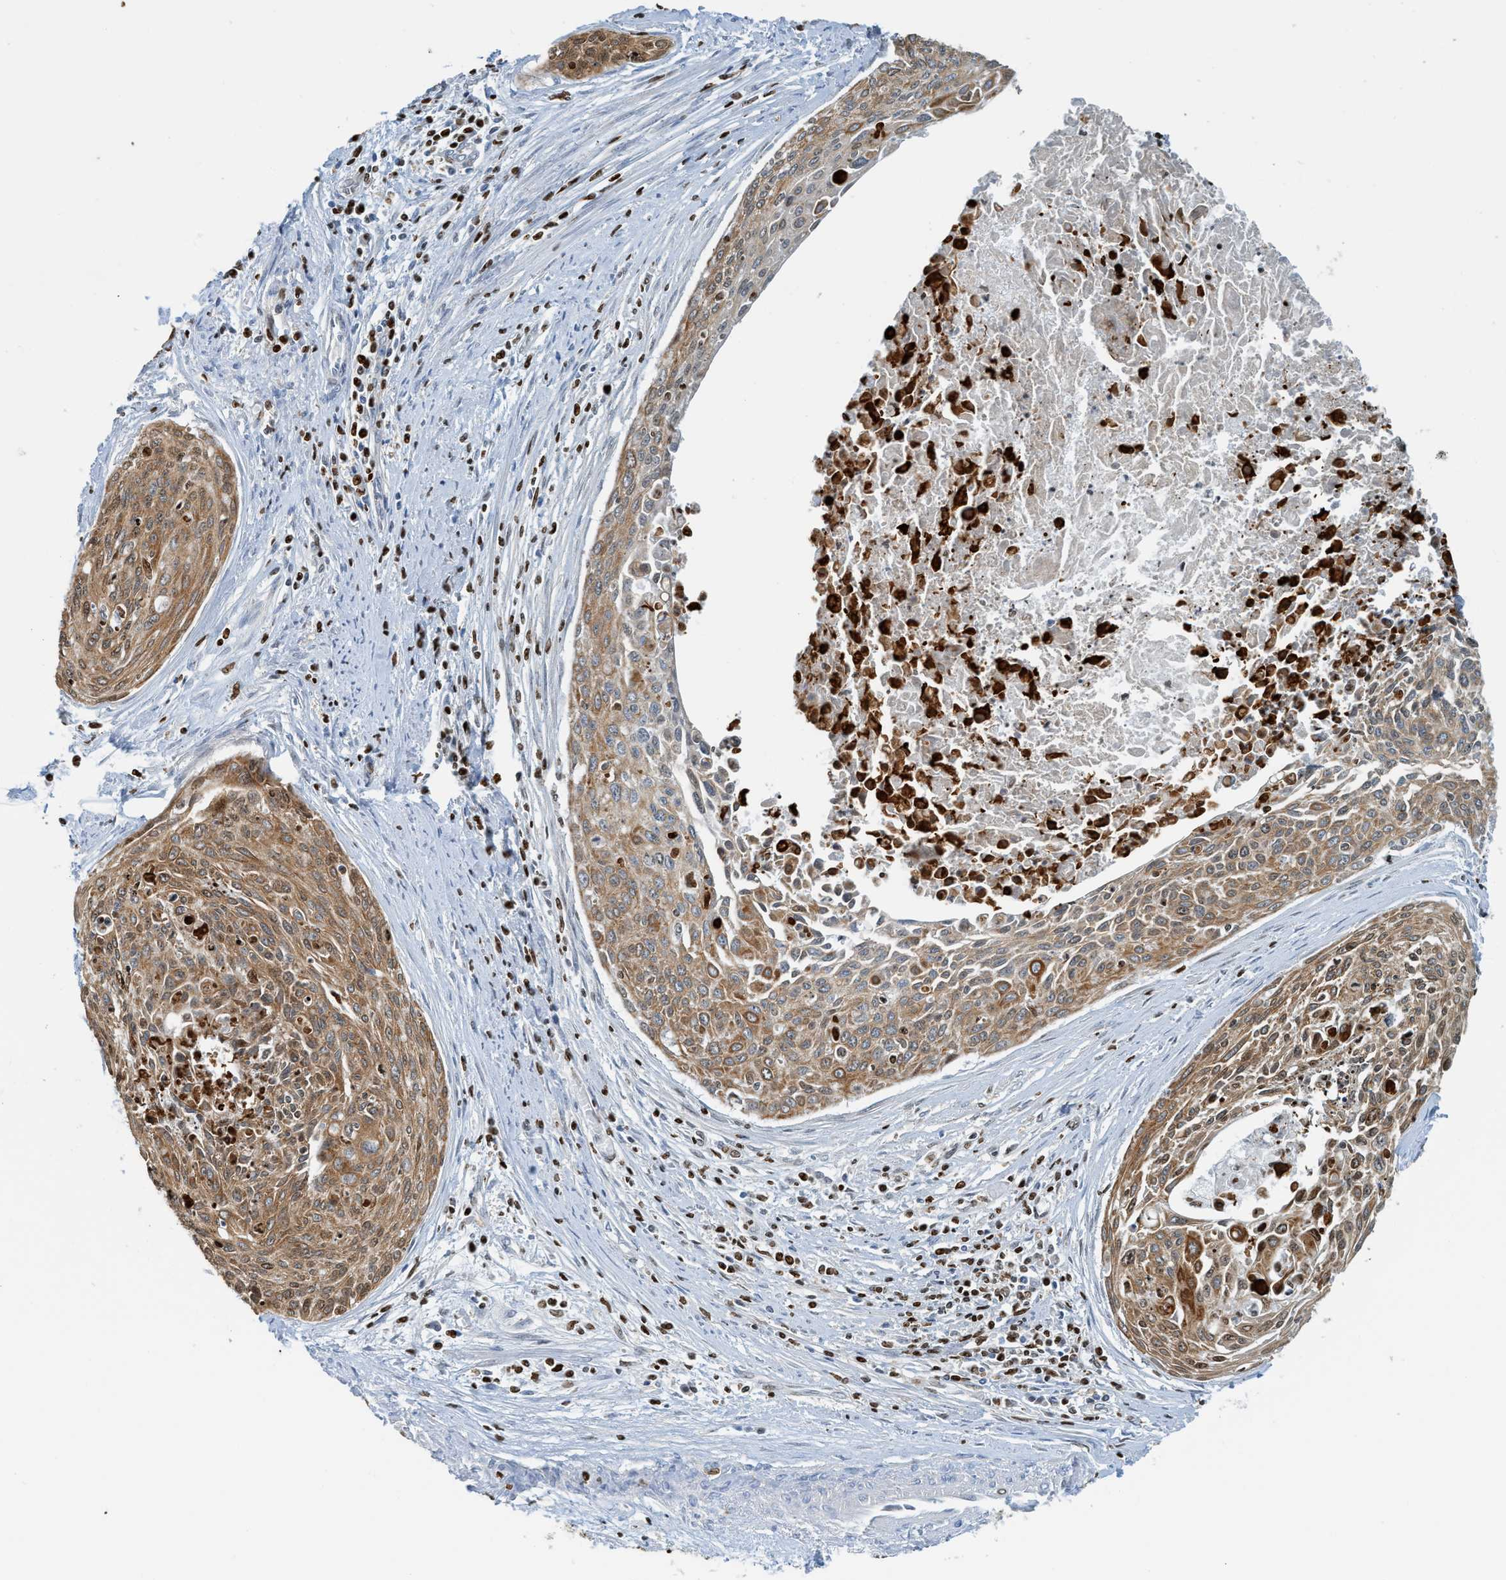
{"staining": {"intensity": "moderate", "quantity": ">75%", "location": "cytoplasmic/membranous"}, "tissue": "cervical cancer", "cell_type": "Tumor cells", "image_type": "cancer", "snomed": [{"axis": "morphology", "description": "Squamous cell carcinoma, NOS"}, {"axis": "topography", "description": "Cervix"}], "caption": "A micrograph of human squamous cell carcinoma (cervical) stained for a protein shows moderate cytoplasmic/membranous brown staining in tumor cells.", "gene": "SH3D19", "patient": {"sex": "female", "age": 55}}